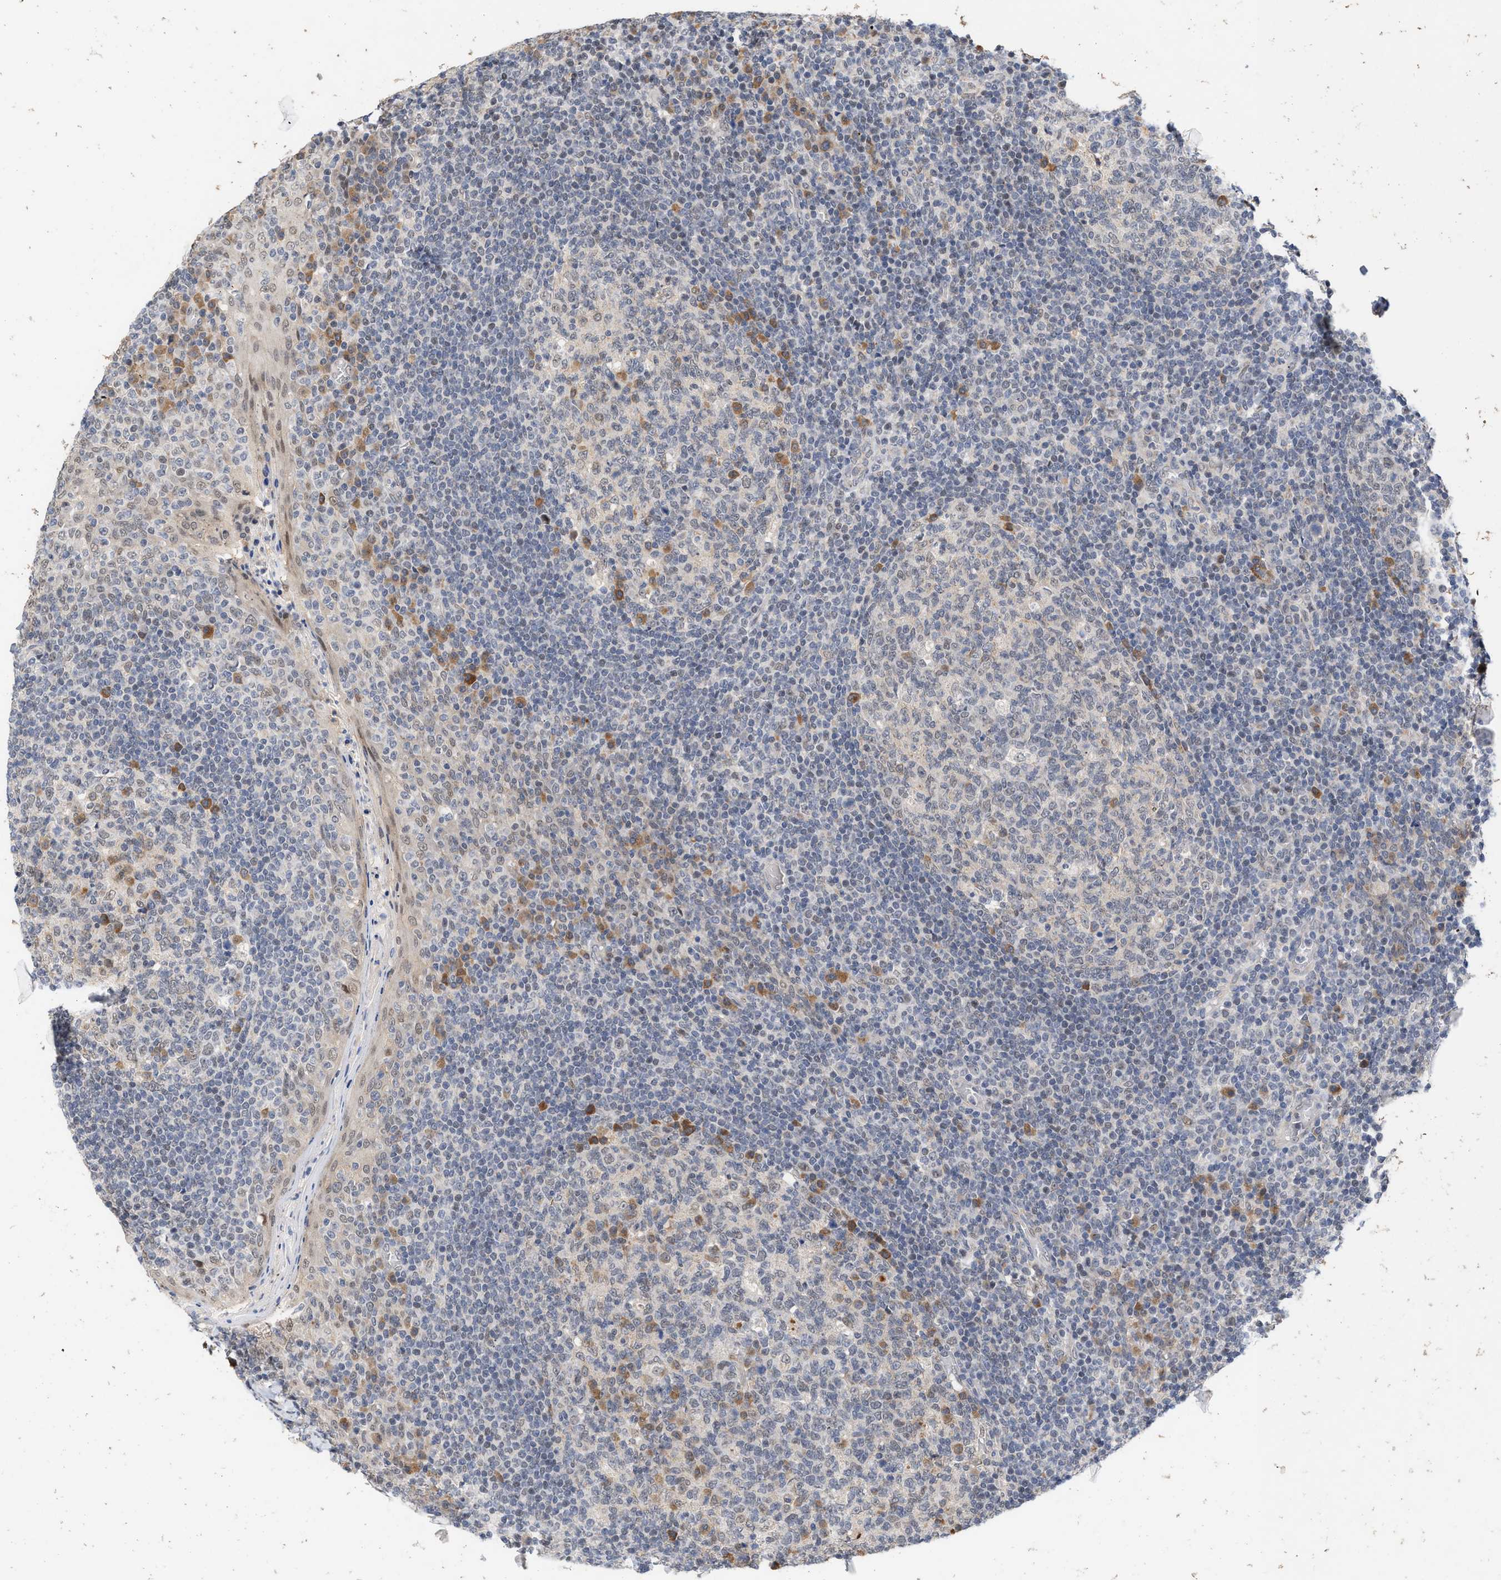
{"staining": {"intensity": "moderate", "quantity": "<25%", "location": "cytoplasmic/membranous"}, "tissue": "tonsil", "cell_type": "Germinal center cells", "image_type": "normal", "snomed": [{"axis": "morphology", "description": "Normal tissue, NOS"}, {"axis": "topography", "description": "Tonsil"}], "caption": "Immunohistochemical staining of unremarkable human tonsil reveals <25% levels of moderate cytoplasmic/membranous protein expression in approximately <25% of germinal center cells. The staining was performed using DAB, with brown indicating positive protein expression. Nuclei are stained blue with hematoxylin.", "gene": "MKNK2", "patient": {"sex": "female", "age": 19}}